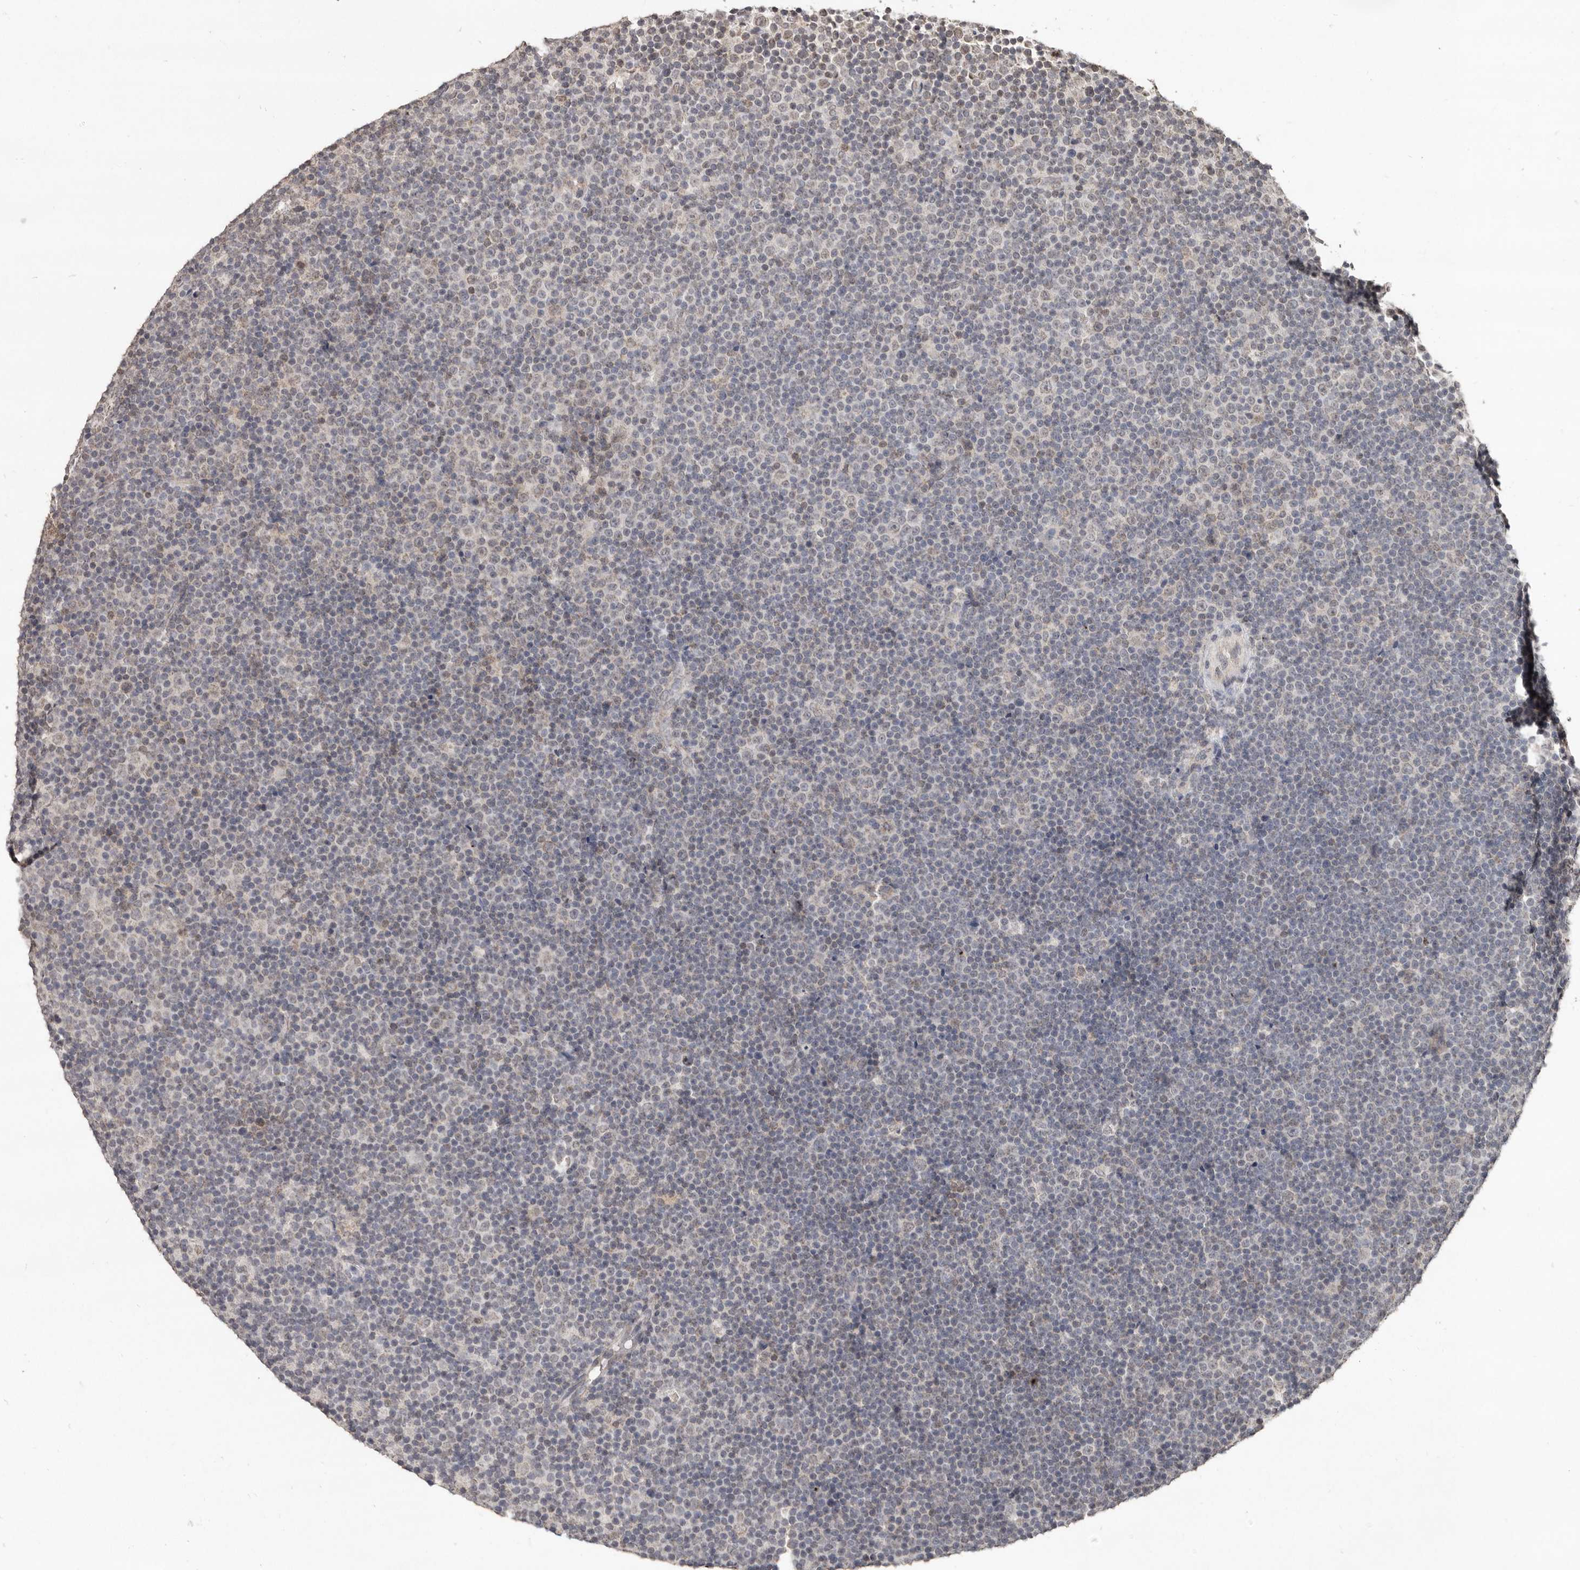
{"staining": {"intensity": "weak", "quantity": "<25%", "location": "nuclear"}, "tissue": "lymphoma", "cell_type": "Tumor cells", "image_type": "cancer", "snomed": [{"axis": "morphology", "description": "Malignant lymphoma, non-Hodgkin's type, Low grade"}, {"axis": "topography", "description": "Lymph node"}], "caption": "Lymphoma was stained to show a protein in brown. There is no significant expression in tumor cells. (DAB (3,3'-diaminobenzidine) immunohistochemistry with hematoxylin counter stain).", "gene": "LINGO2", "patient": {"sex": "female", "age": 67}}